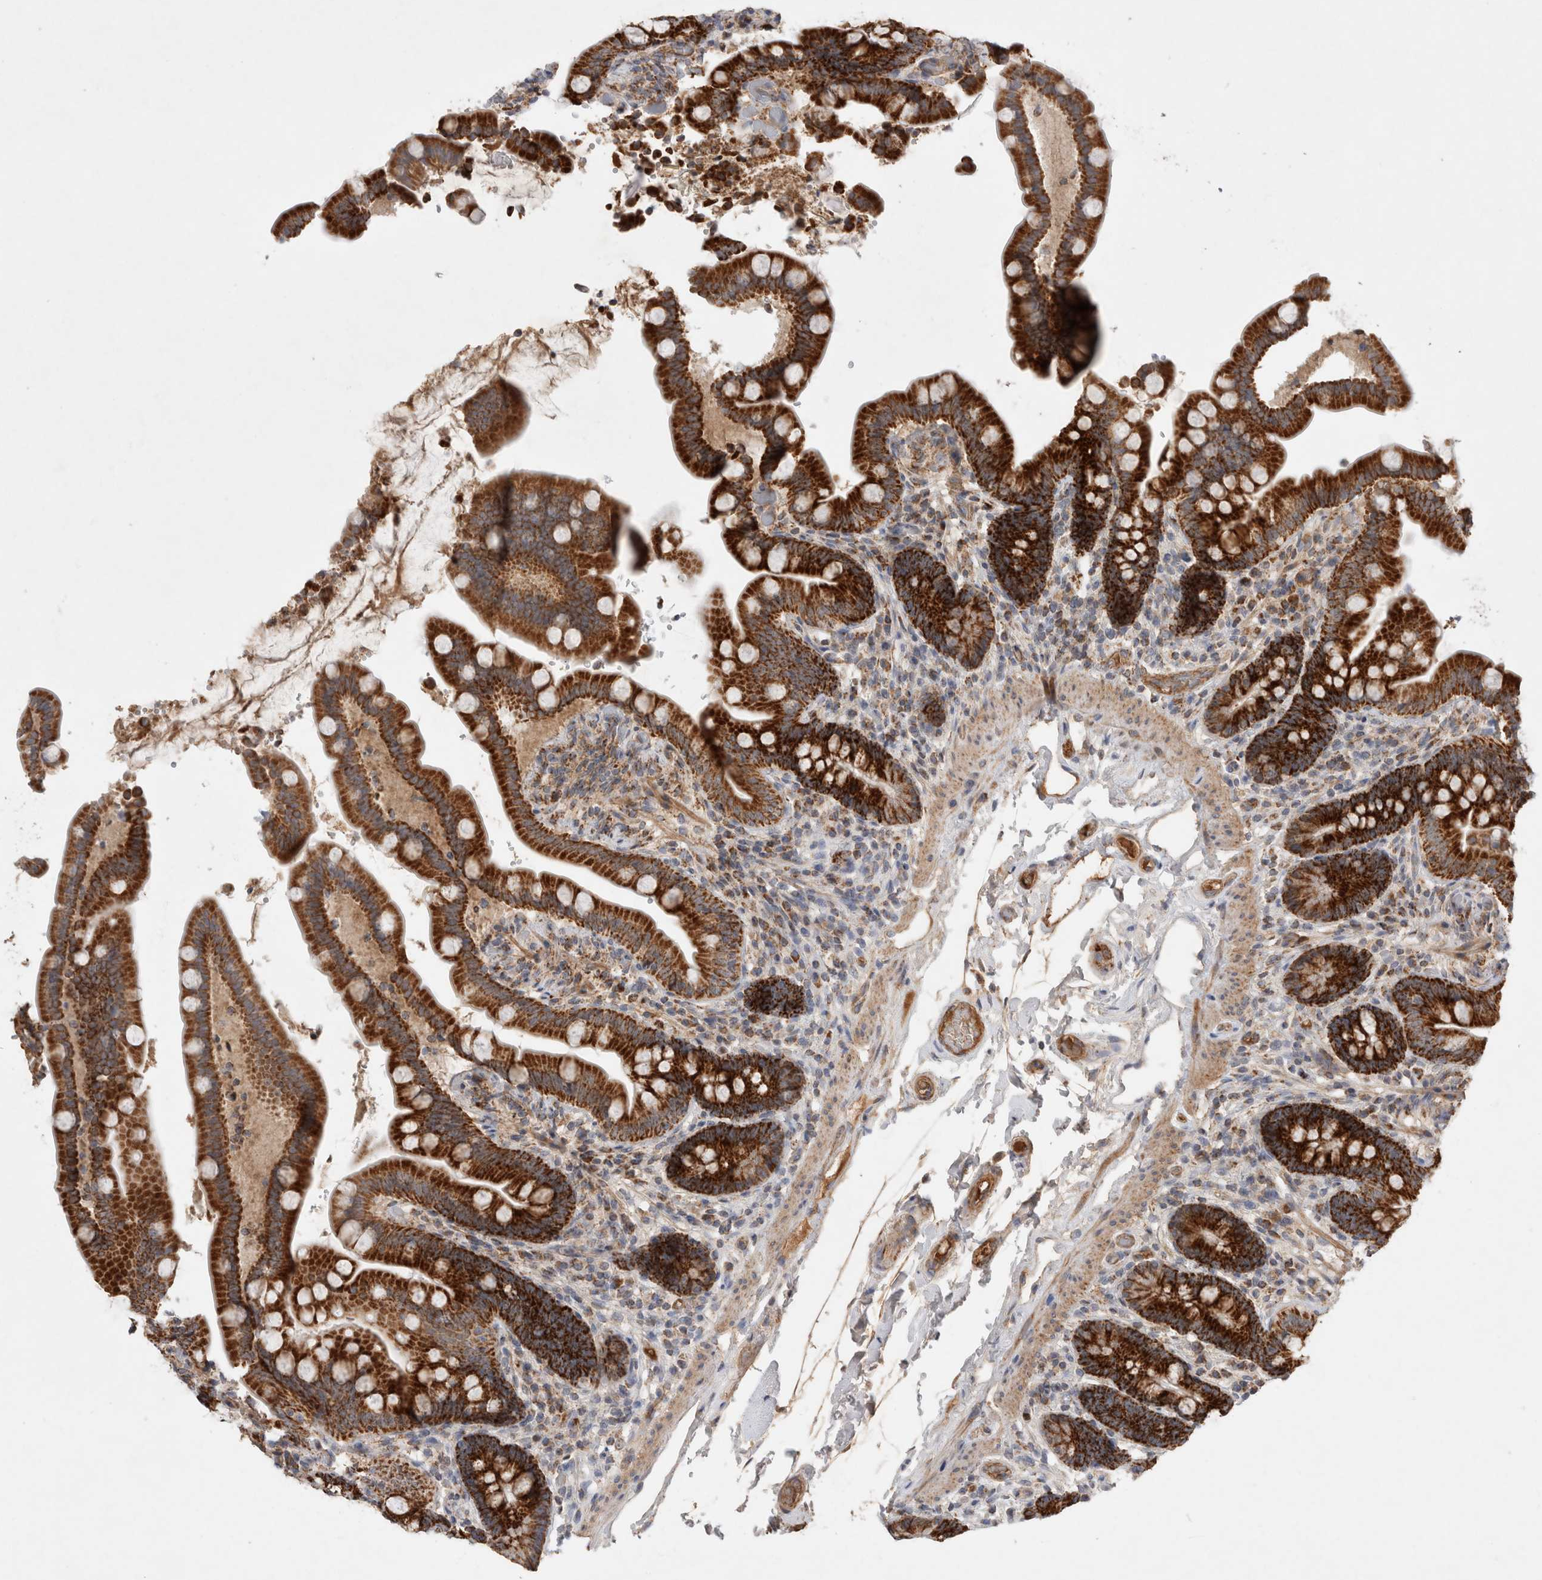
{"staining": {"intensity": "moderate", "quantity": ">75%", "location": "cytoplasmic/membranous"}, "tissue": "colon", "cell_type": "Endothelial cells", "image_type": "normal", "snomed": [{"axis": "morphology", "description": "Normal tissue, NOS"}, {"axis": "topography", "description": "Smooth muscle"}, {"axis": "topography", "description": "Colon"}], "caption": "Normal colon was stained to show a protein in brown. There is medium levels of moderate cytoplasmic/membranous staining in approximately >75% of endothelial cells.", "gene": "MRPS28", "patient": {"sex": "male", "age": 73}}